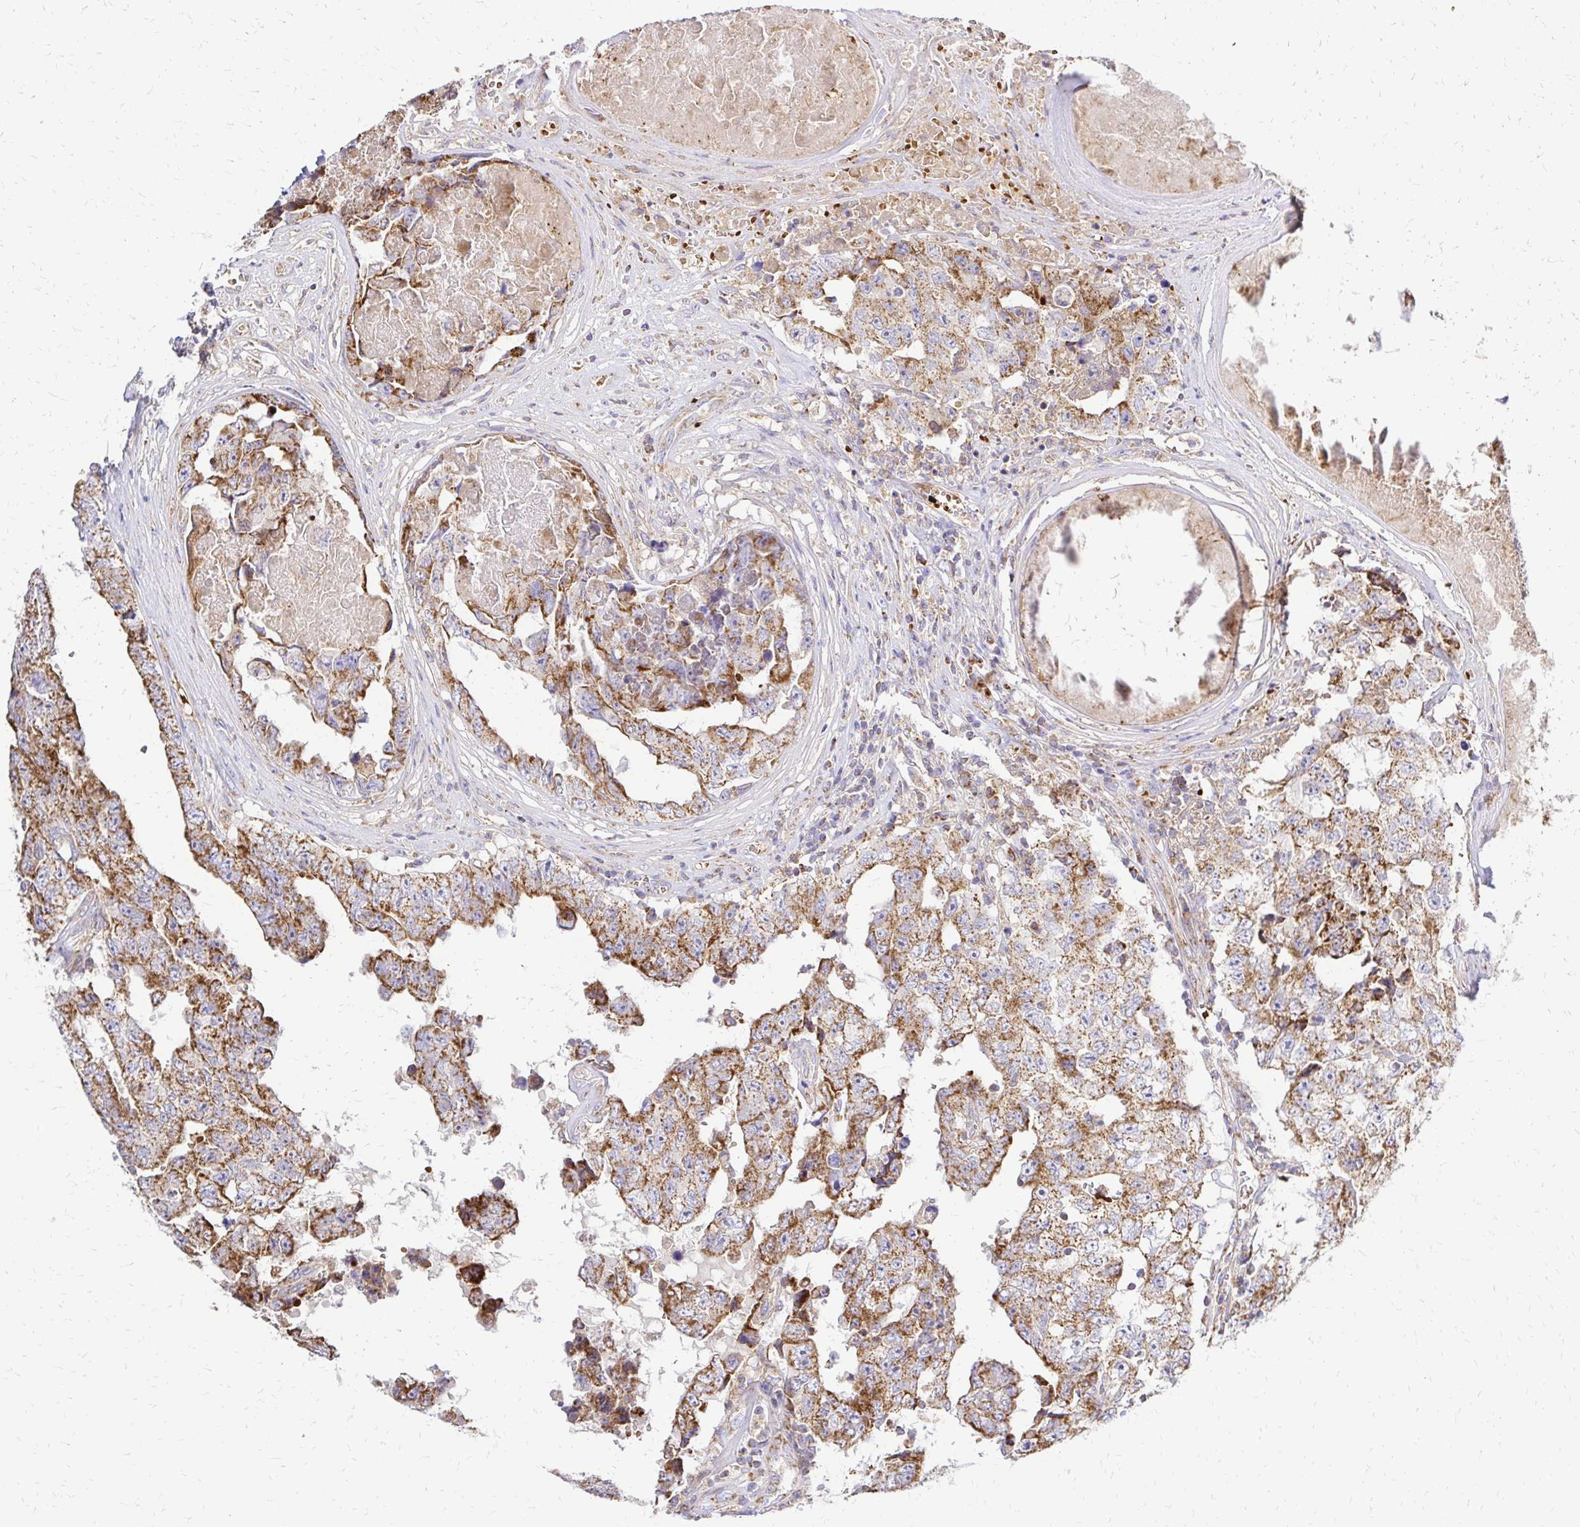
{"staining": {"intensity": "moderate", "quantity": ">75%", "location": "cytoplasmic/membranous"}, "tissue": "testis cancer", "cell_type": "Tumor cells", "image_type": "cancer", "snomed": [{"axis": "morphology", "description": "Normal tissue, NOS"}, {"axis": "morphology", "description": "Carcinoma, Embryonal, NOS"}, {"axis": "topography", "description": "Testis"}, {"axis": "topography", "description": "Epididymis"}], "caption": "Protein expression analysis of testis cancer (embryonal carcinoma) displays moderate cytoplasmic/membranous positivity in about >75% of tumor cells.", "gene": "MRPL13", "patient": {"sex": "male", "age": 25}}